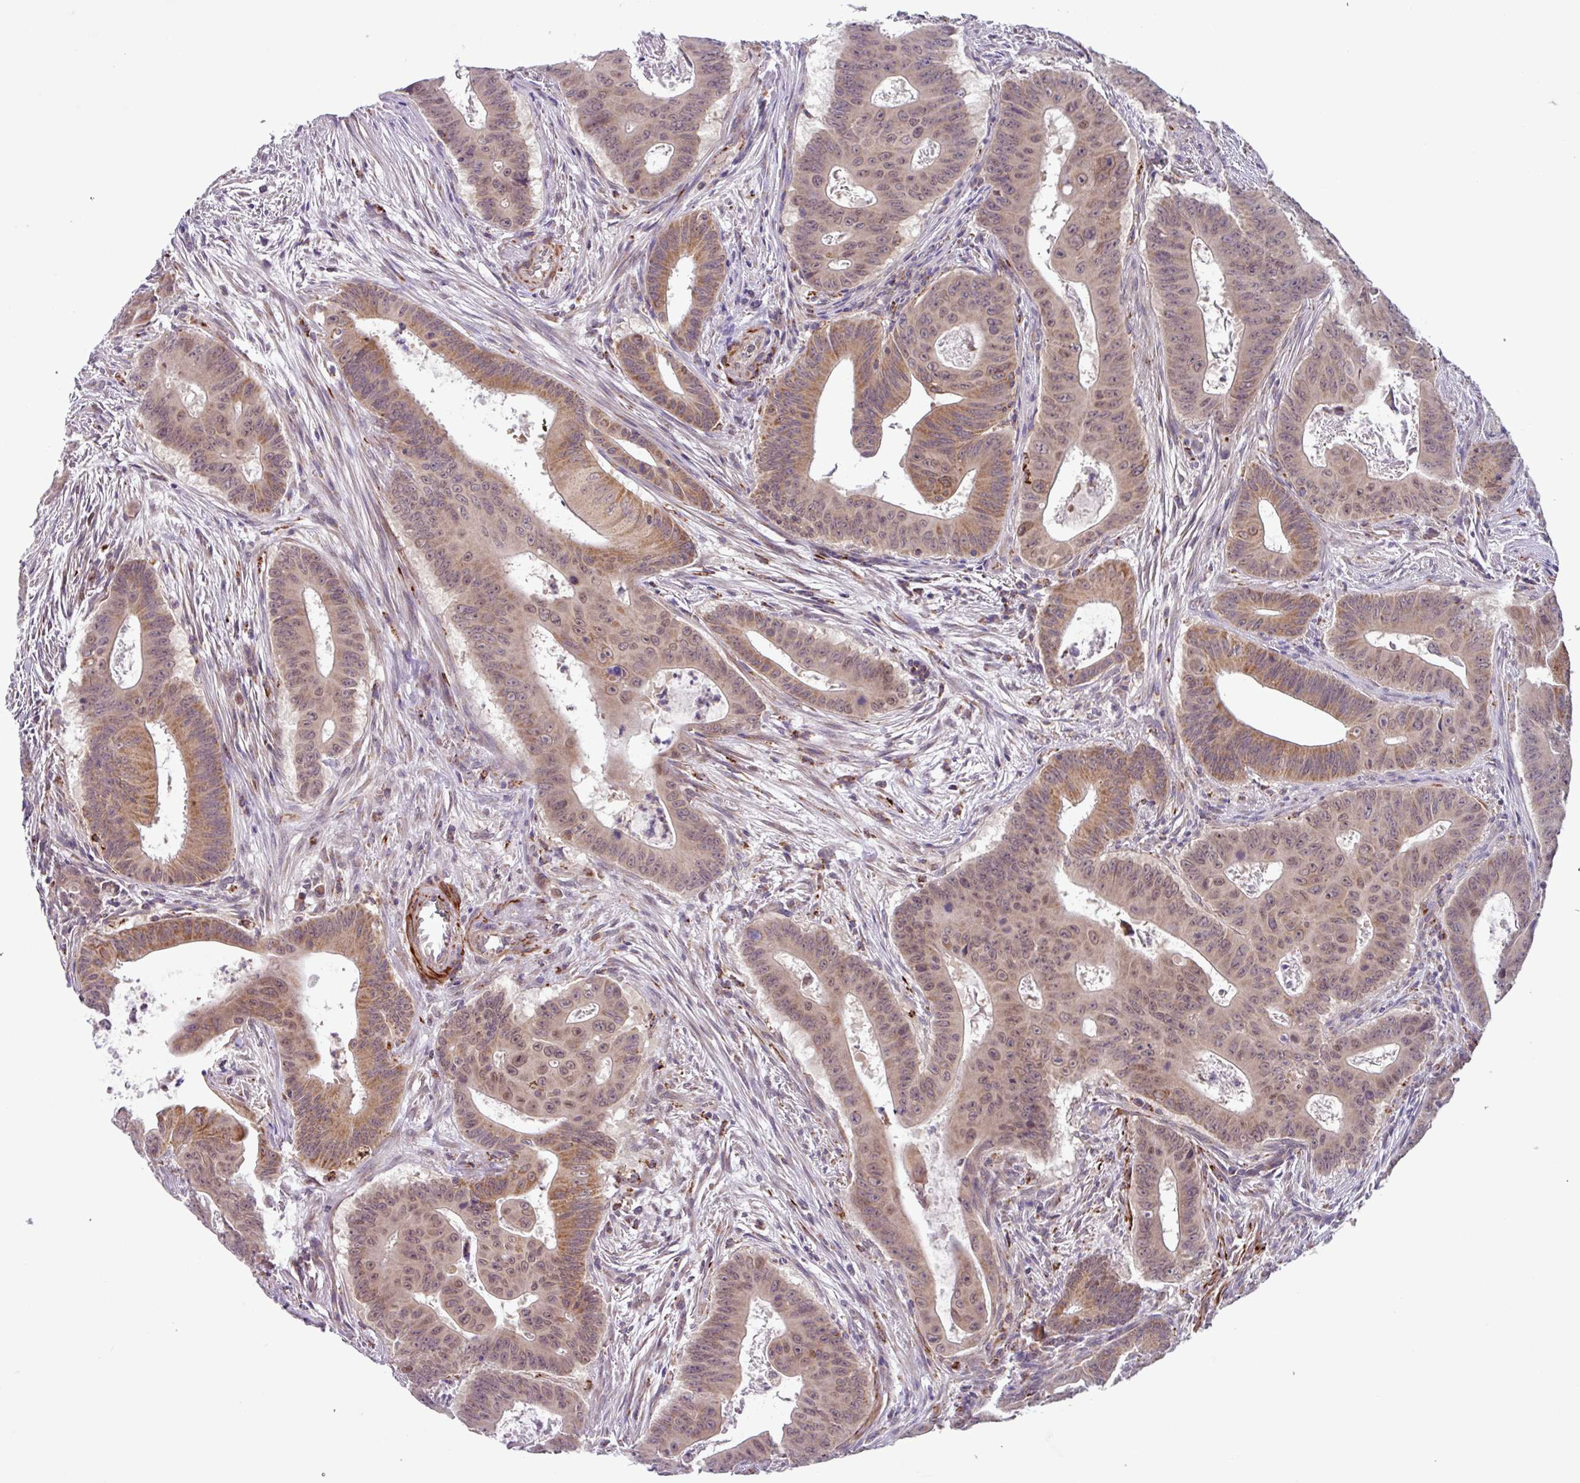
{"staining": {"intensity": "moderate", "quantity": ">75%", "location": "cytoplasmic/membranous,nuclear"}, "tissue": "colorectal cancer", "cell_type": "Tumor cells", "image_type": "cancer", "snomed": [{"axis": "morphology", "description": "Adenocarcinoma, NOS"}, {"axis": "topography", "description": "Rectum"}], "caption": "This histopathology image exhibits colorectal adenocarcinoma stained with immunohistochemistry to label a protein in brown. The cytoplasmic/membranous and nuclear of tumor cells show moderate positivity for the protein. Nuclei are counter-stained blue.", "gene": "AKIRIN1", "patient": {"sex": "female", "age": 75}}